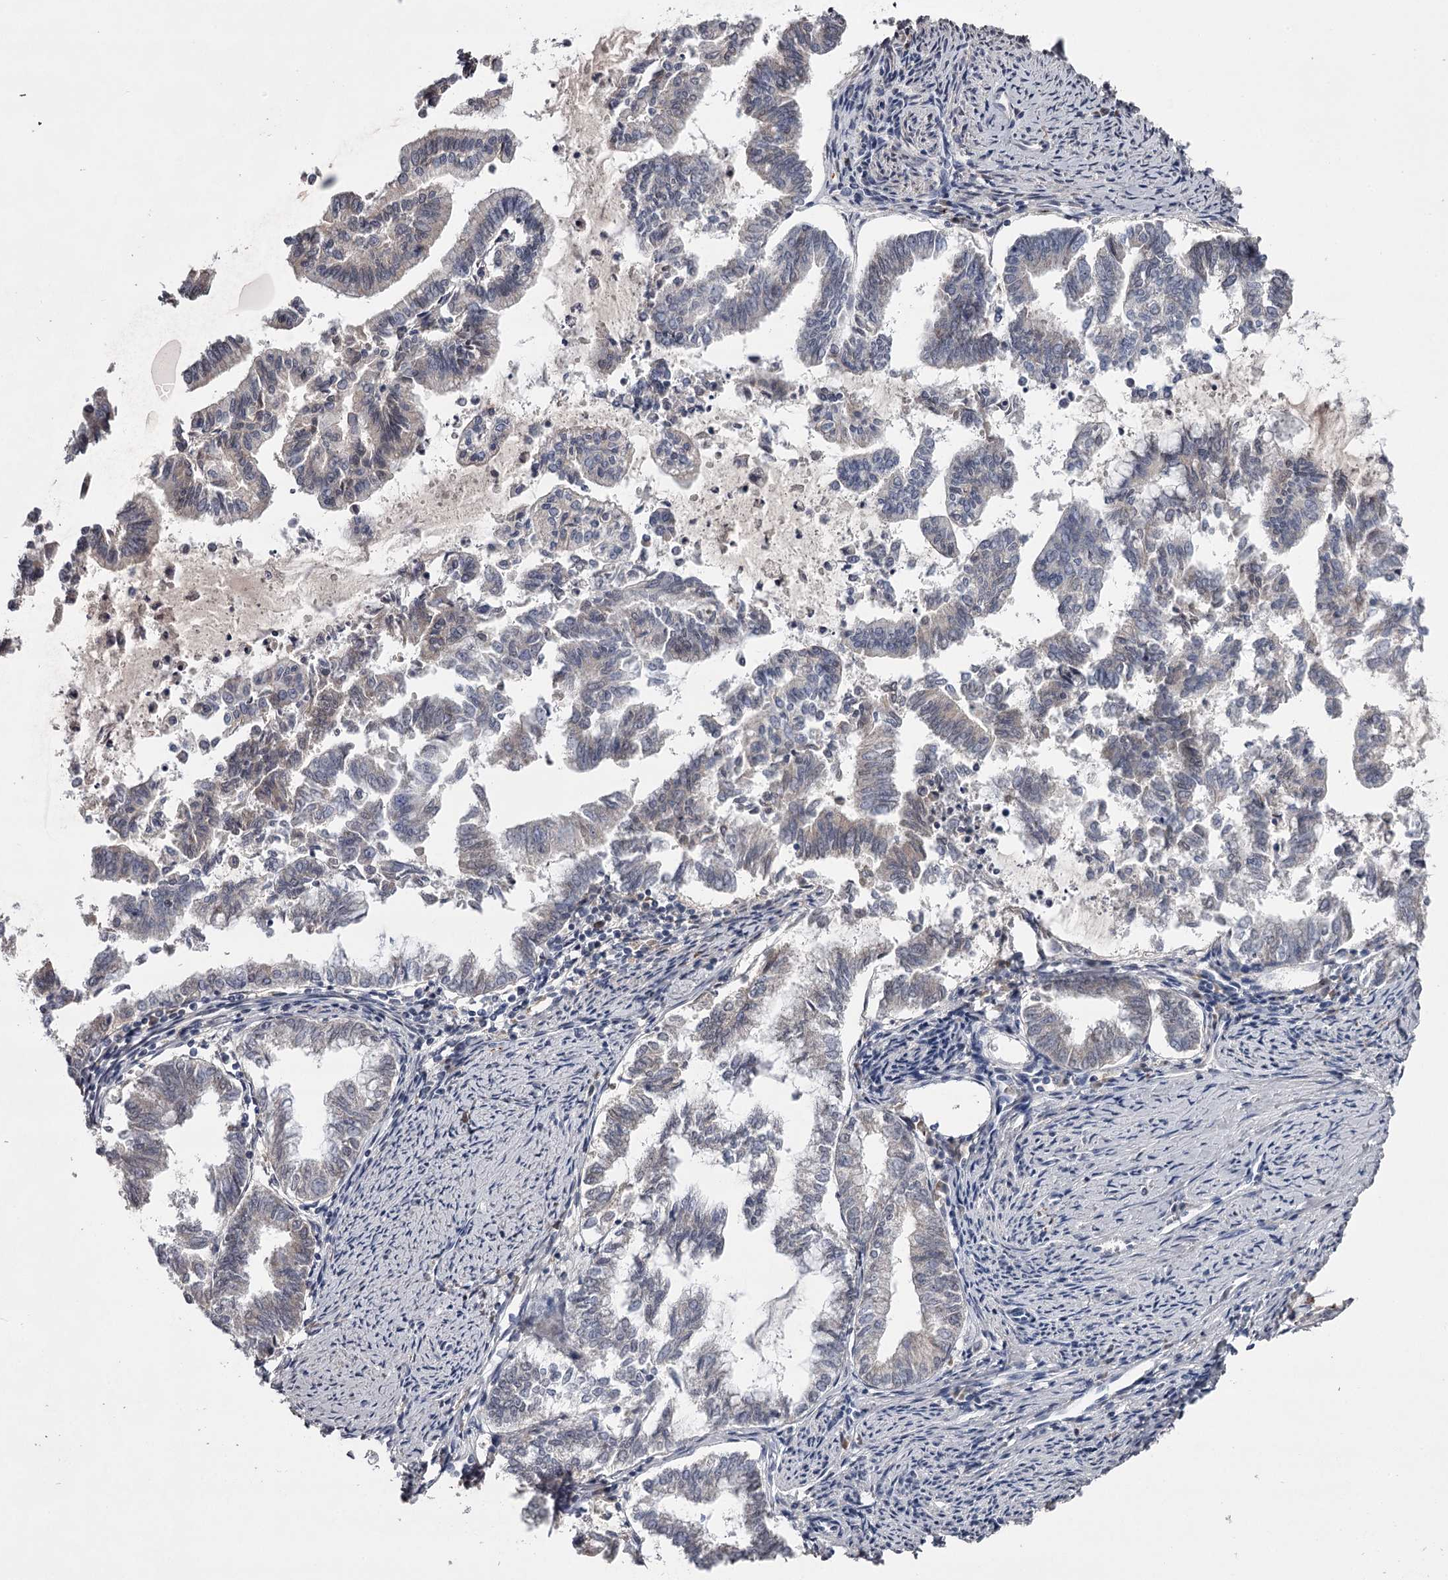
{"staining": {"intensity": "negative", "quantity": "none", "location": "none"}, "tissue": "endometrial cancer", "cell_type": "Tumor cells", "image_type": "cancer", "snomed": [{"axis": "morphology", "description": "Adenocarcinoma, NOS"}, {"axis": "topography", "description": "Endometrium"}], "caption": "Immunohistochemistry of endometrial adenocarcinoma displays no staining in tumor cells.", "gene": "FDXACB1", "patient": {"sex": "female", "age": 79}}